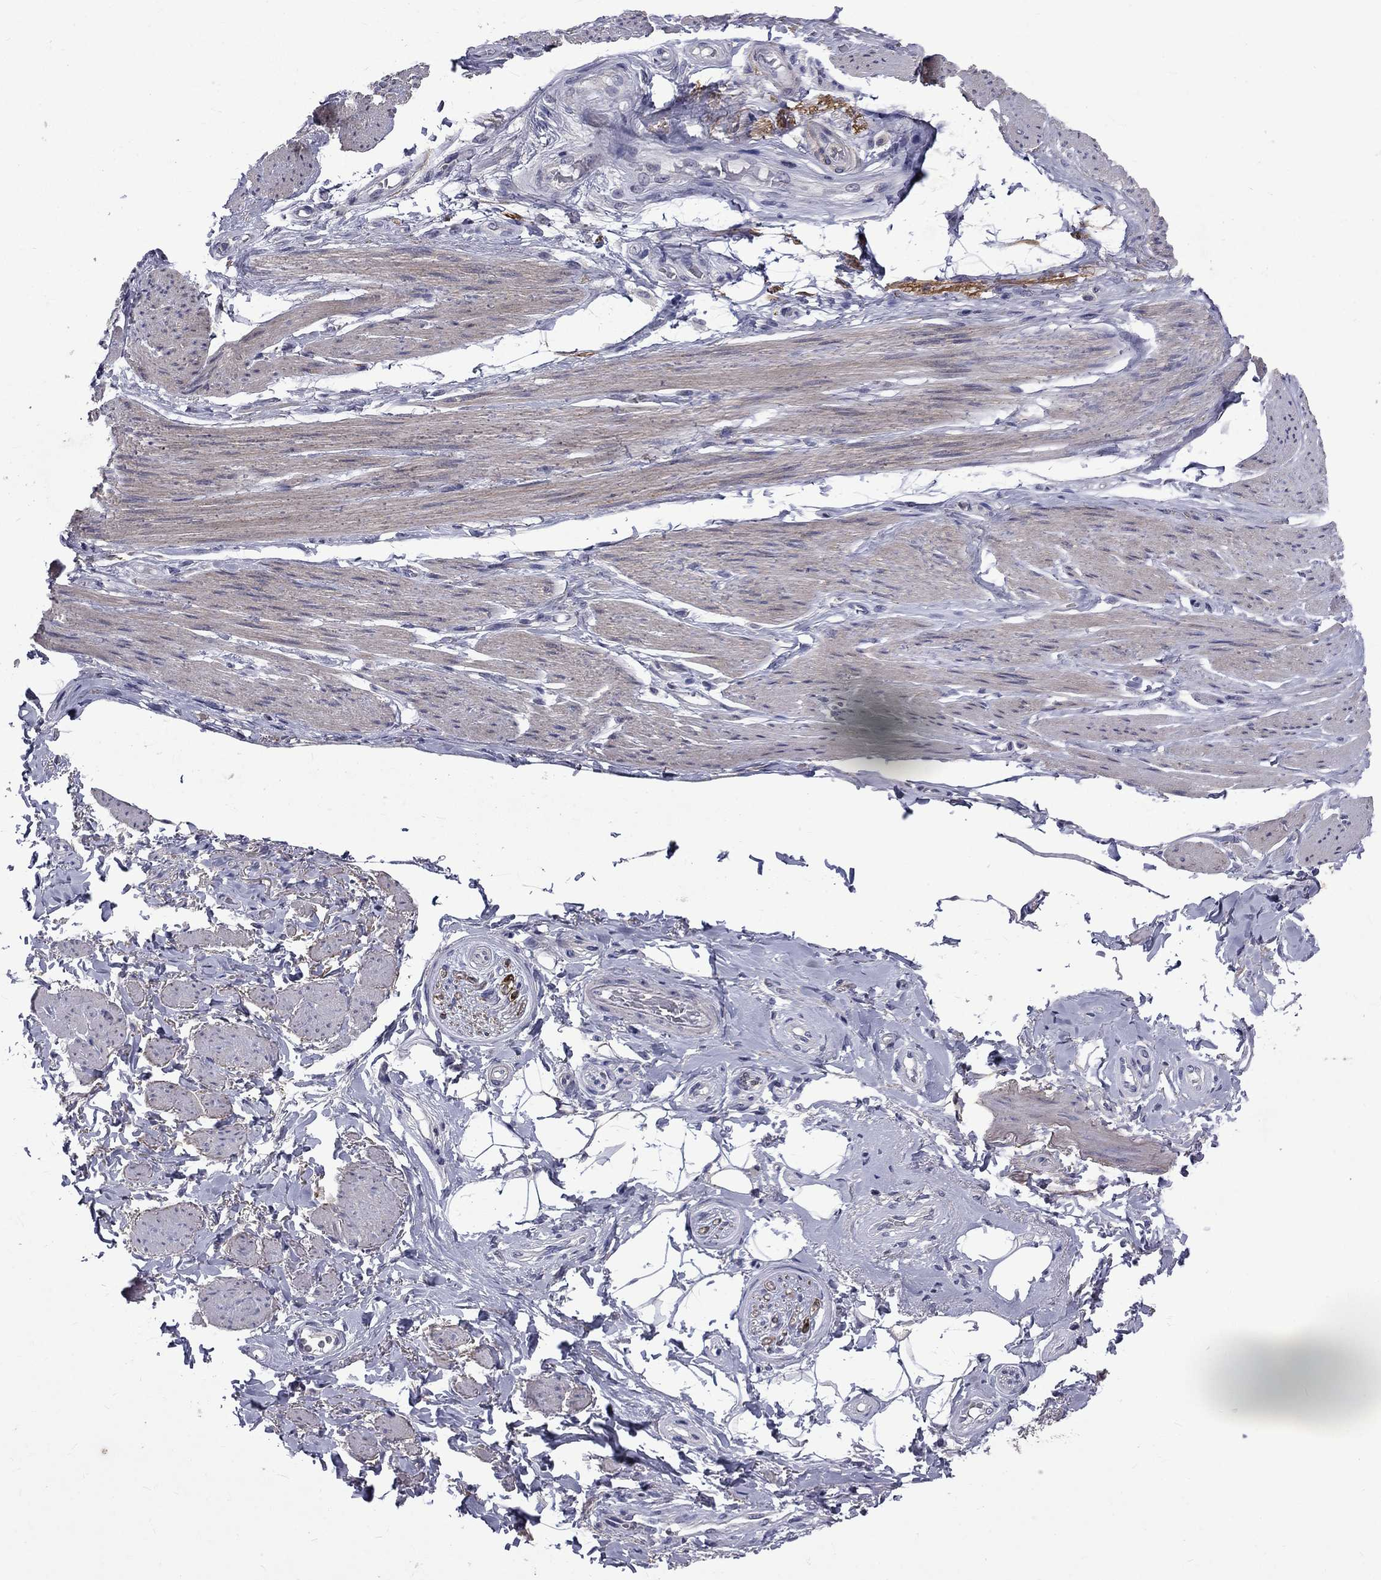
{"staining": {"intensity": "negative", "quantity": "none", "location": "none"}, "tissue": "adipose tissue", "cell_type": "Adipocytes", "image_type": "normal", "snomed": [{"axis": "morphology", "description": "Normal tissue, NOS"}, {"axis": "topography", "description": "Skeletal muscle"}, {"axis": "topography", "description": "Anal"}, {"axis": "topography", "description": "Peripheral nerve tissue"}], "caption": "Adipocytes show no significant protein expression in unremarkable adipose tissue. The staining is performed using DAB brown chromogen with nuclei counter-stained in using hematoxylin.", "gene": "SNTA1", "patient": {"sex": "male", "age": 53}}